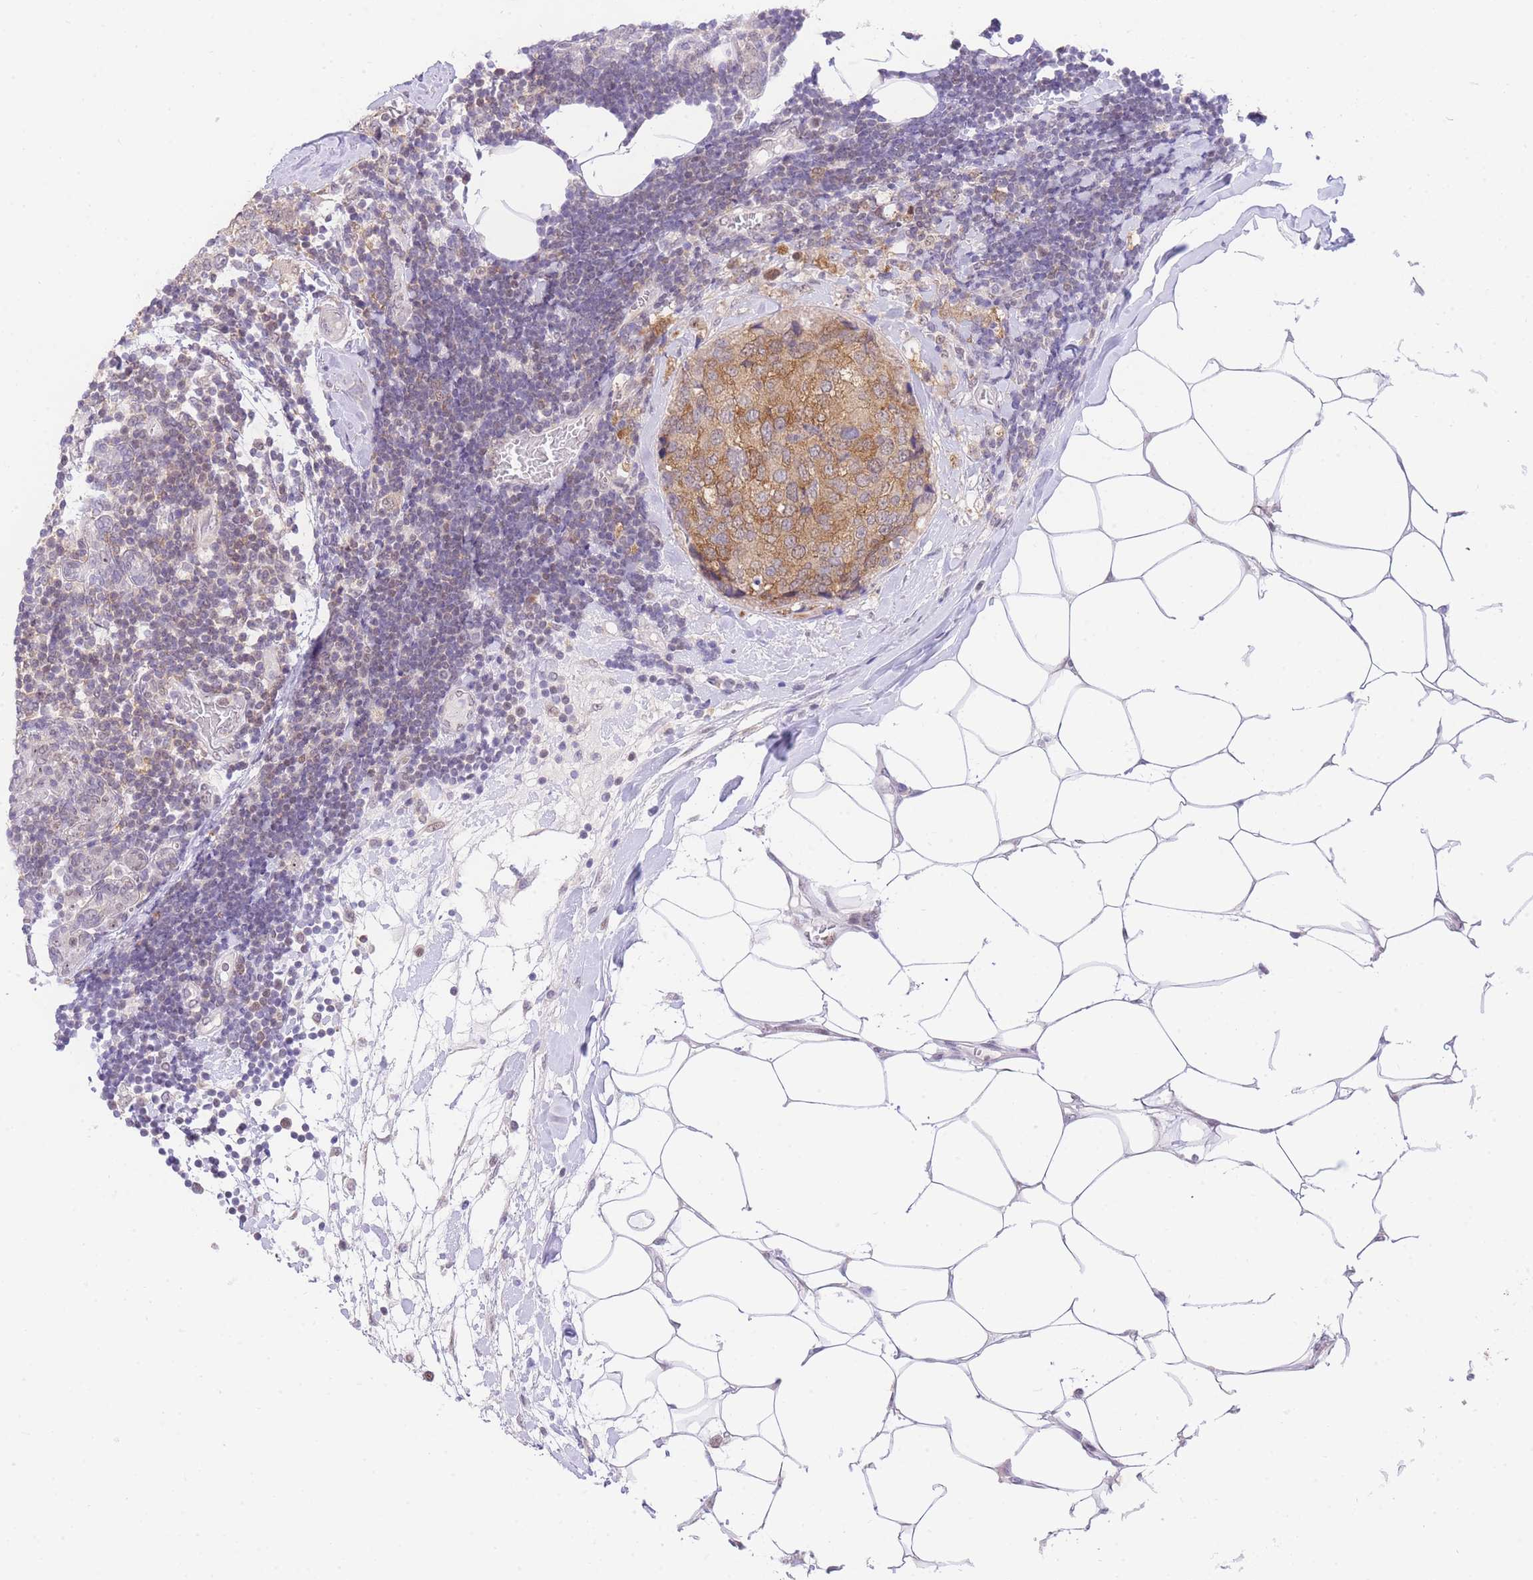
{"staining": {"intensity": "moderate", "quantity": ">75%", "location": "cytoplasmic/membranous"}, "tissue": "breast cancer", "cell_type": "Tumor cells", "image_type": "cancer", "snomed": [{"axis": "morphology", "description": "Lobular carcinoma"}, {"axis": "topography", "description": "Breast"}], "caption": "Immunohistochemistry staining of breast cancer (lobular carcinoma), which exhibits medium levels of moderate cytoplasmic/membranous expression in approximately >75% of tumor cells indicating moderate cytoplasmic/membranous protein staining. The staining was performed using DAB (3,3'-diaminobenzidine) (brown) for protein detection and nuclei were counterstained in hematoxylin (blue).", "gene": "STK39", "patient": {"sex": "female", "age": 59}}